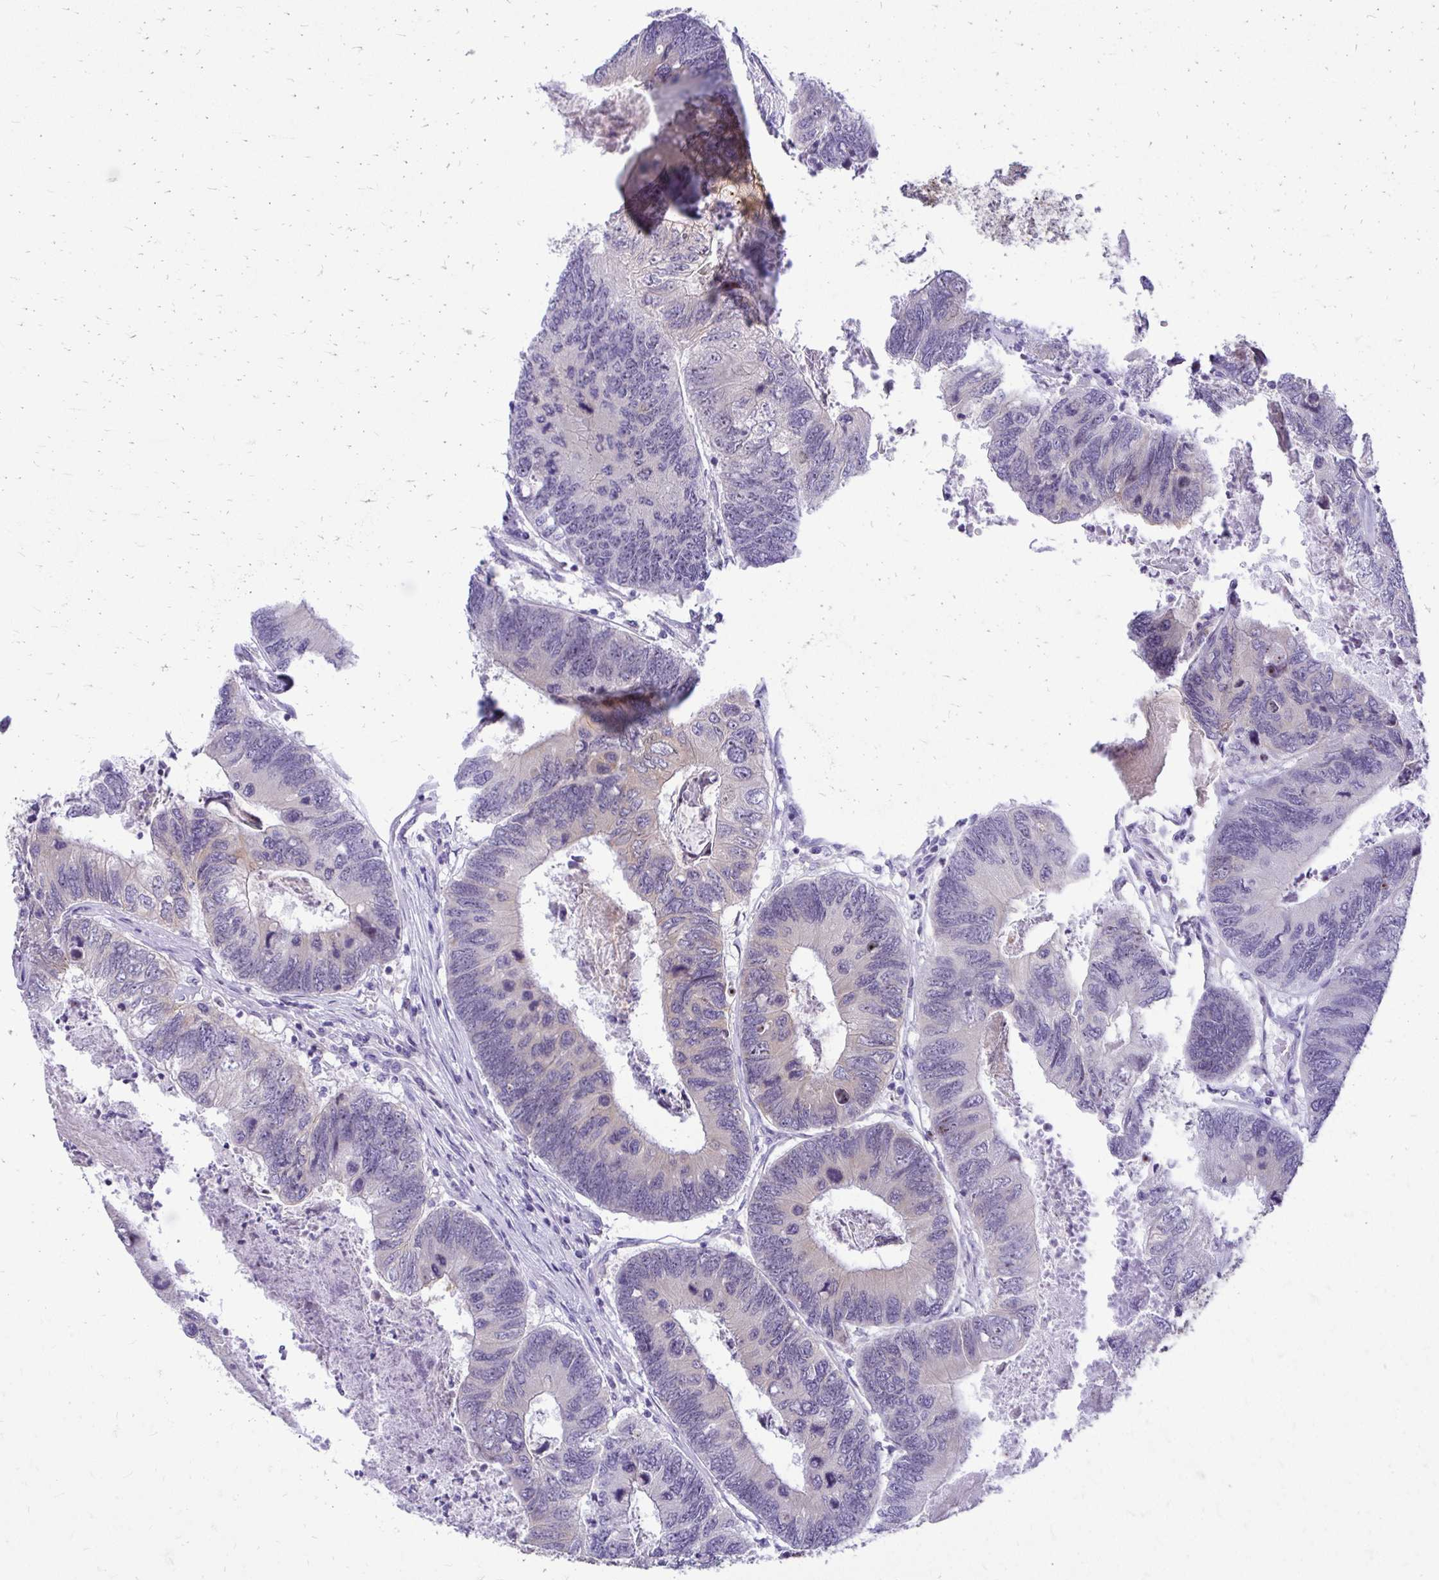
{"staining": {"intensity": "negative", "quantity": "none", "location": "none"}, "tissue": "colorectal cancer", "cell_type": "Tumor cells", "image_type": "cancer", "snomed": [{"axis": "morphology", "description": "Adenocarcinoma, NOS"}, {"axis": "topography", "description": "Colon"}], "caption": "Tumor cells show no significant protein expression in adenocarcinoma (colorectal). (Stains: DAB immunohistochemistry (IHC) with hematoxylin counter stain, Microscopy: brightfield microscopy at high magnification).", "gene": "NIFK", "patient": {"sex": "female", "age": 67}}